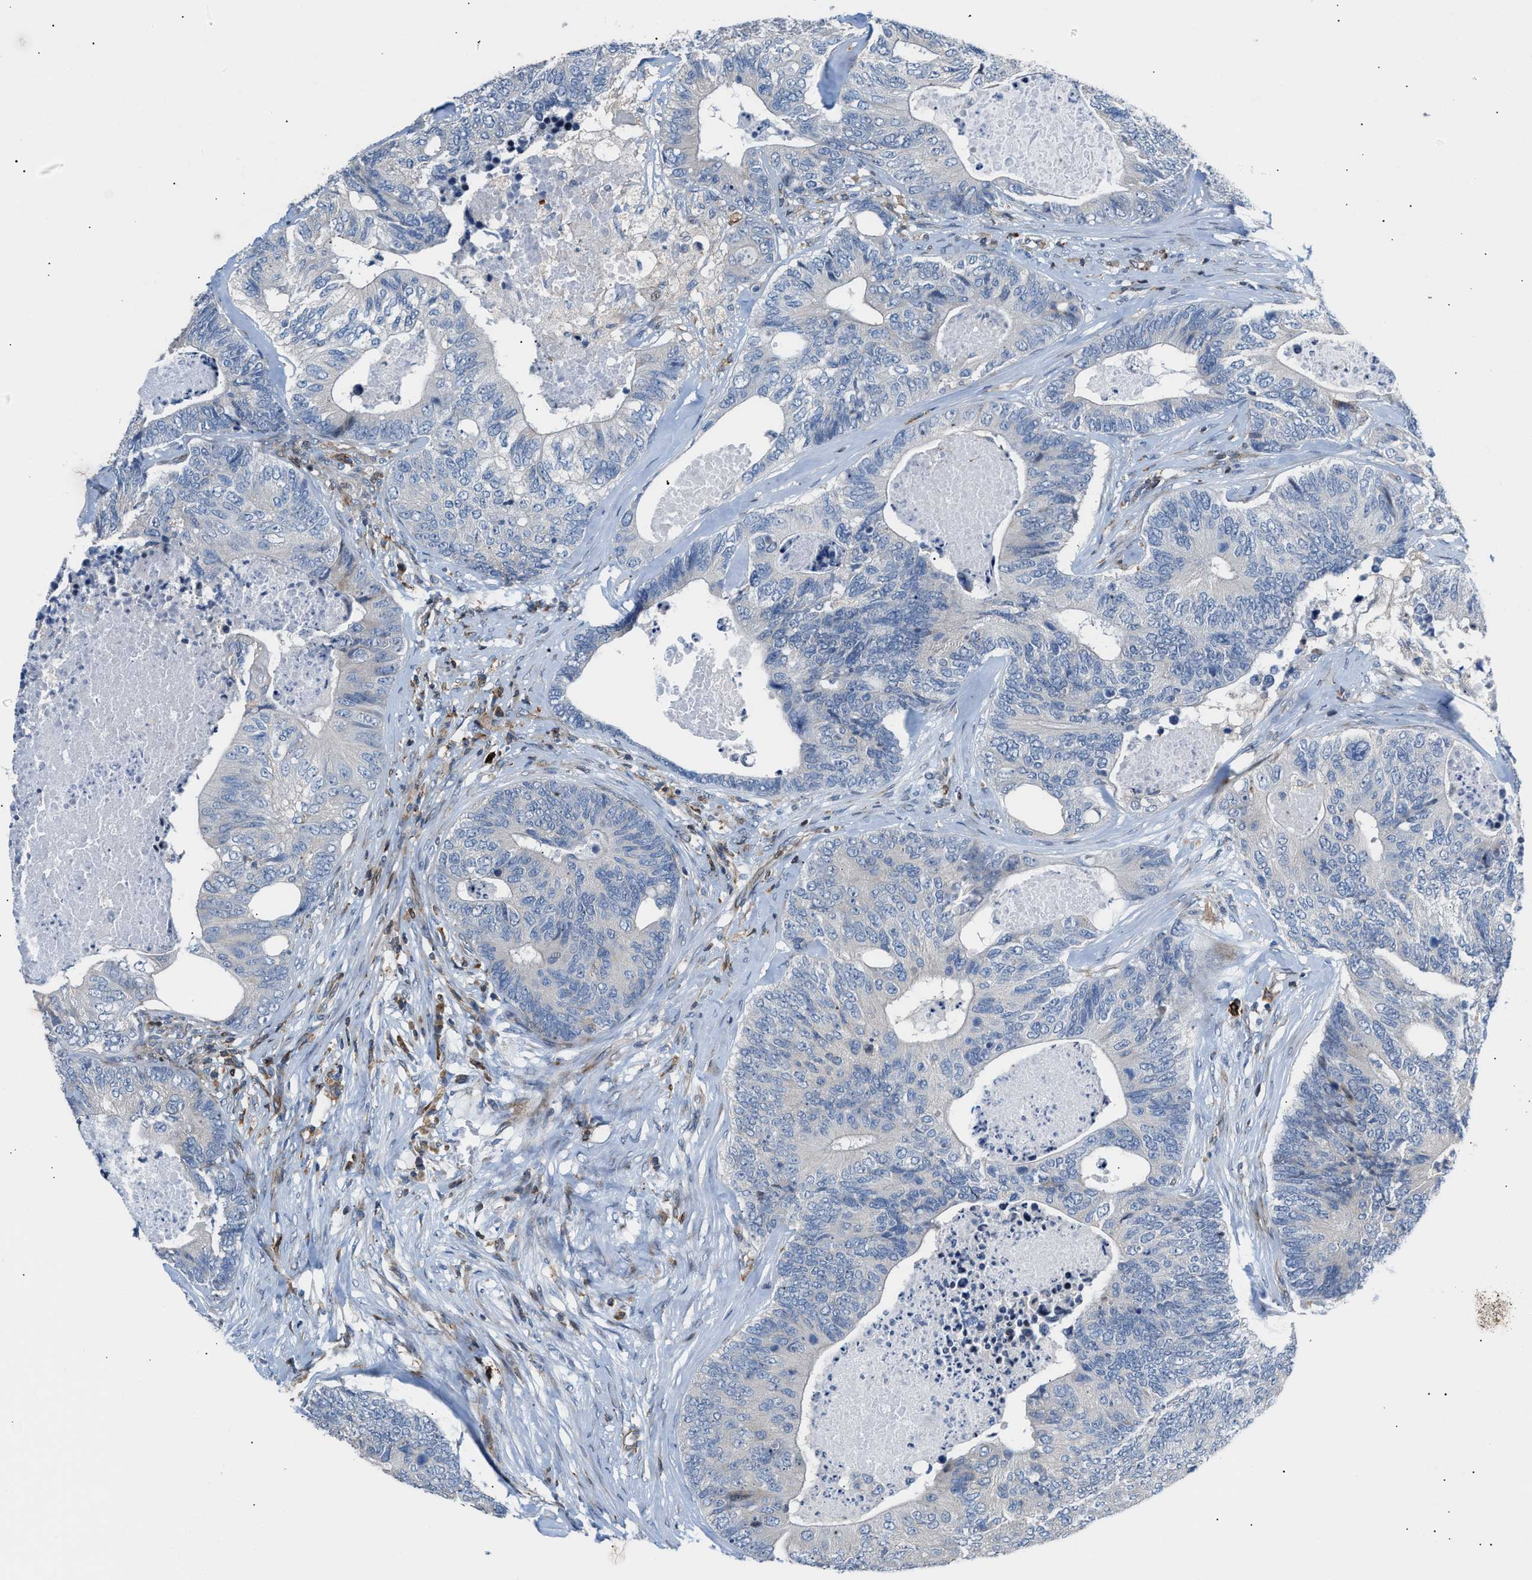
{"staining": {"intensity": "negative", "quantity": "none", "location": "none"}, "tissue": "colorectal cancer", "cell_type": "Tumor cells", "image_type": "cancer", "snomed": [{"axis": "morphology", "description": "Adenocarcinoma, NOS"}, {"axis": "topography", "description": "Colon"}], "caption": "IHC image of neoplastic tissue: colorectal cancer stained with DAB displays no significant protein expression in tumor cells.", "gene": "ATP9A", "patient": {"sex": "female", "age": 67}}